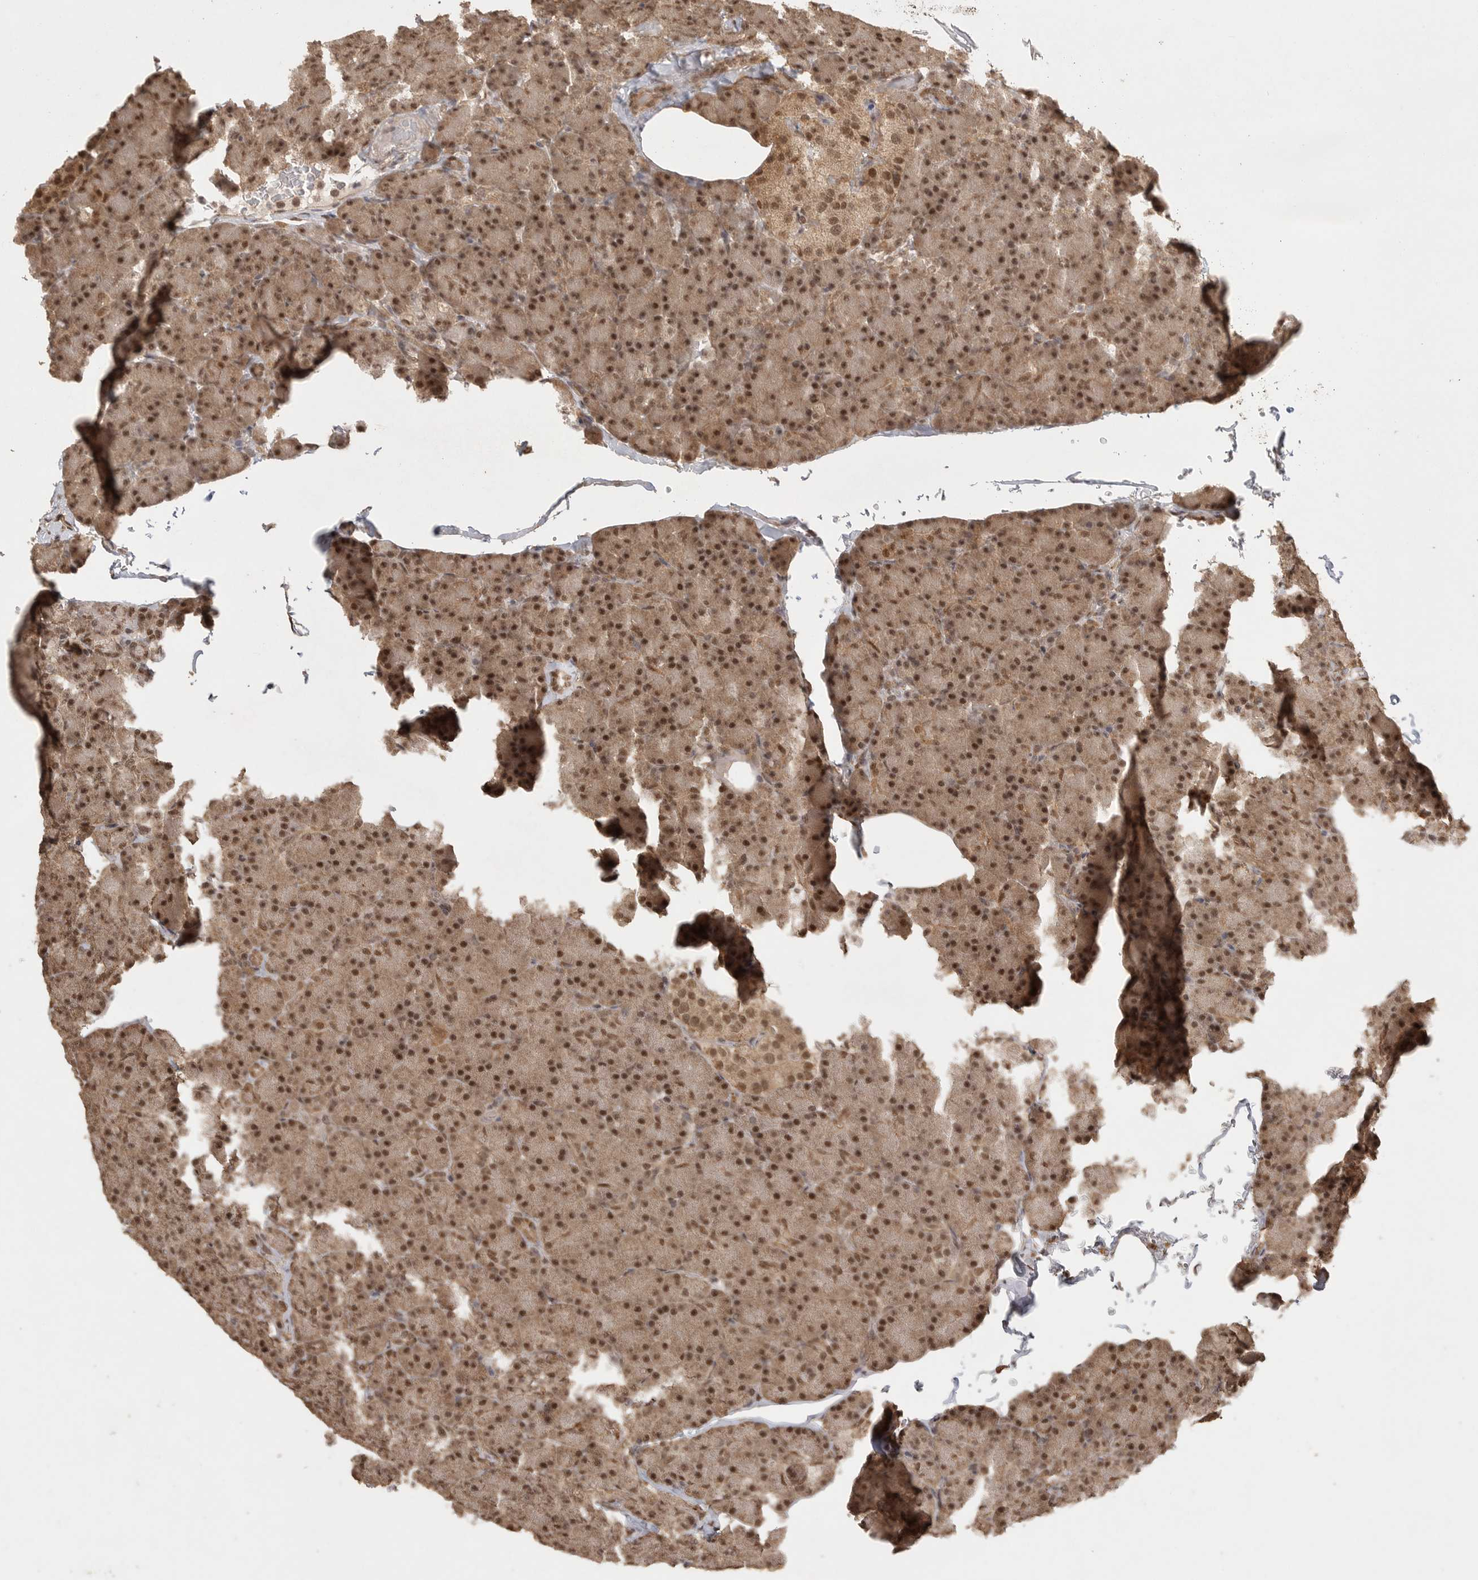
{"staining": {"intensity": "strong", "quantity": ">75%", "location": "cytoplasmic/membranous,nuclear"}, "tissue": "pancreas", "cell_type": "Exocrine glandular cells", "image_type": "normal", "snomed": [{"axis": "morphology", "description": "Normal tissue, NOS"}, {"axis": "topography", "description": "Pancreas"}], "caption": "High-power microscopy captured an immunohistochemistry micrograph of unremarkable pancreas, revealing strong cytoplasmic/membranous,nuclear expression in approximately >75% of exocrine glandular cells.", "gene": "DFFA", "patient": {"sex": "female", "age": 43}}